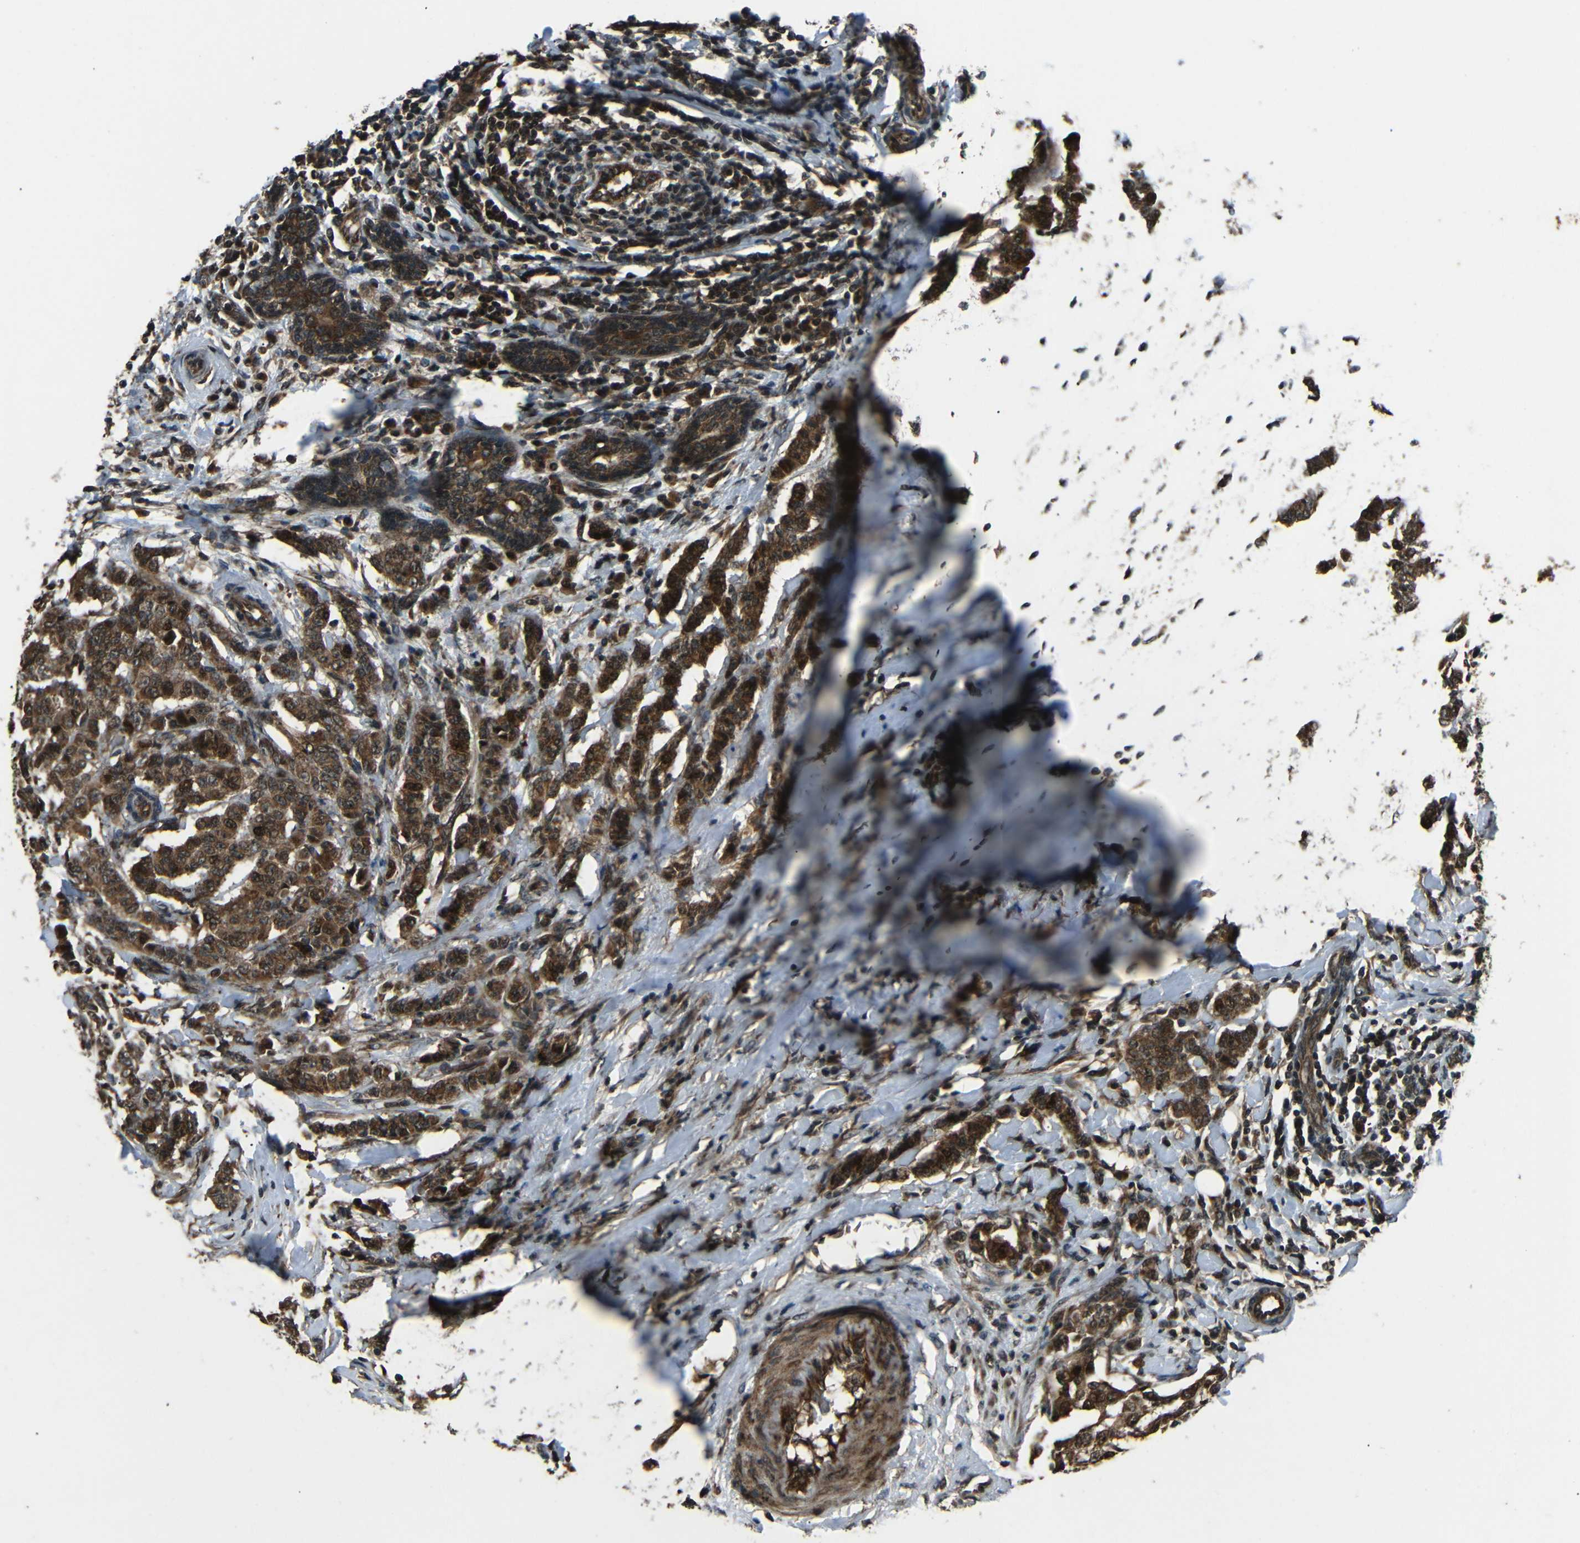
{"staining": {"intensity": "strong", "quantity": ">75%", "location": "cytoplasmic/membranous,nuclear"}, "tissue": "breast cancer", "cell_type": "Tumor cells", "image_type": "cancer", "snomed": [{"axis": "morphology", "description": "Duct carcinoma"}, {"axis": "topography", "description": "Breast"}], "caption": "Immunohistochemistry (IHC) staining of breast cancer, which exhibits high levels of strong cytoplasmic/membranous and nuclear positivity in approximately >75% of tumor cells indicating strong cytoplasmic/membranous and nuclear protein positivity. The staining was performed using DAB (3,3'-diaminobenzidine) (brown) for protein detection and nuclei were counterstained in hematoxylin (blue).", "gene": "PLK2", "patient": {"sex": "female", "age": 40}}